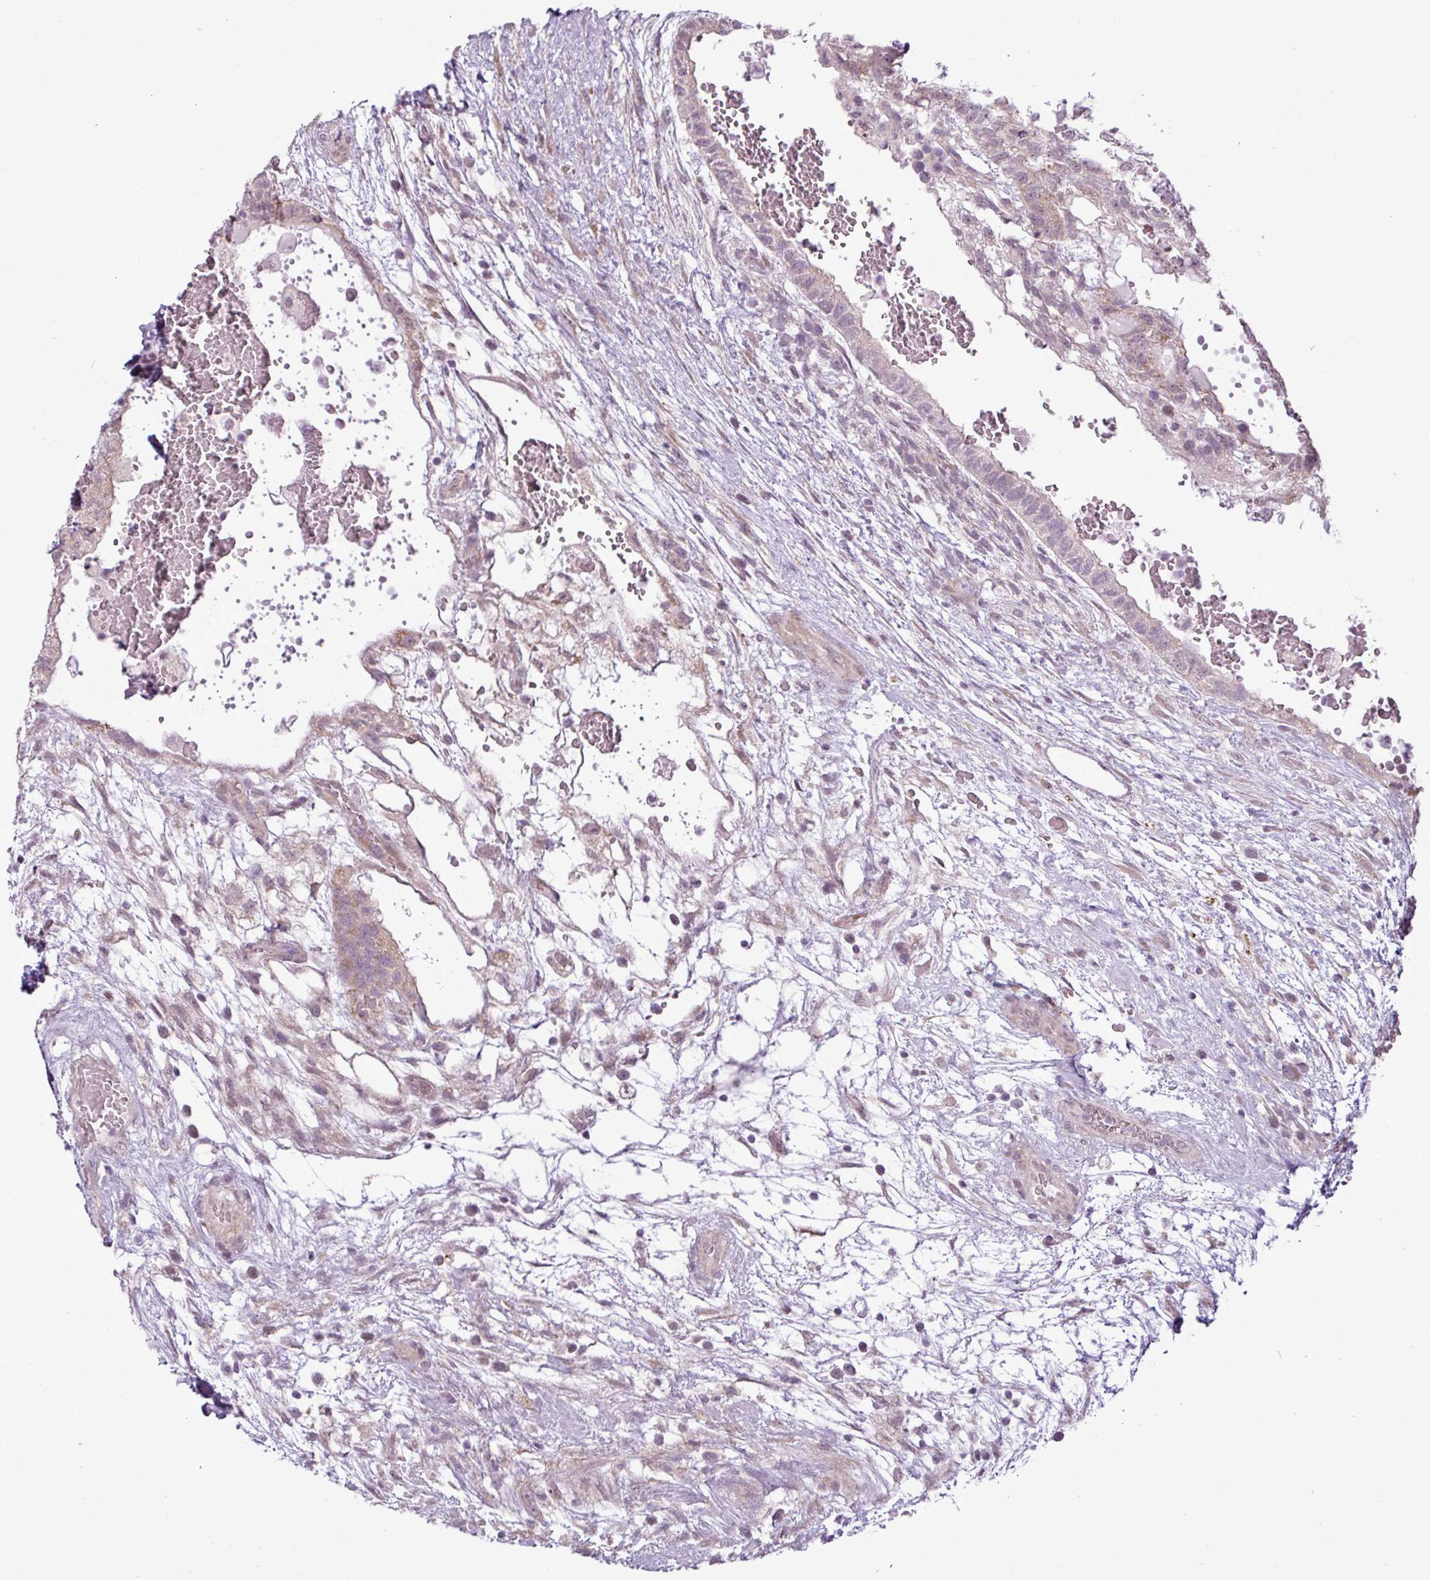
{"staining": {"intensity": "weak", "quantity": "<25%", "location": "cytoplasmic/membranous"}, "tissue": "testis cancer", "cell_type": "Tumor cells", "image_type": "cancer", "snomed": [{"axis": "morphology", "description": "Normal tissue, NOS"}, {"axis": "morphology", "description": "Carcinoma, Embryonal, NOS"}, {"axis": "topography", "description": "Testis"}], "caption": "There is no significant expression in tumor cells of embryonal carcinoma (testis).", "gene": "GPT2", "patient": {"sex": "male", "age": 32}}